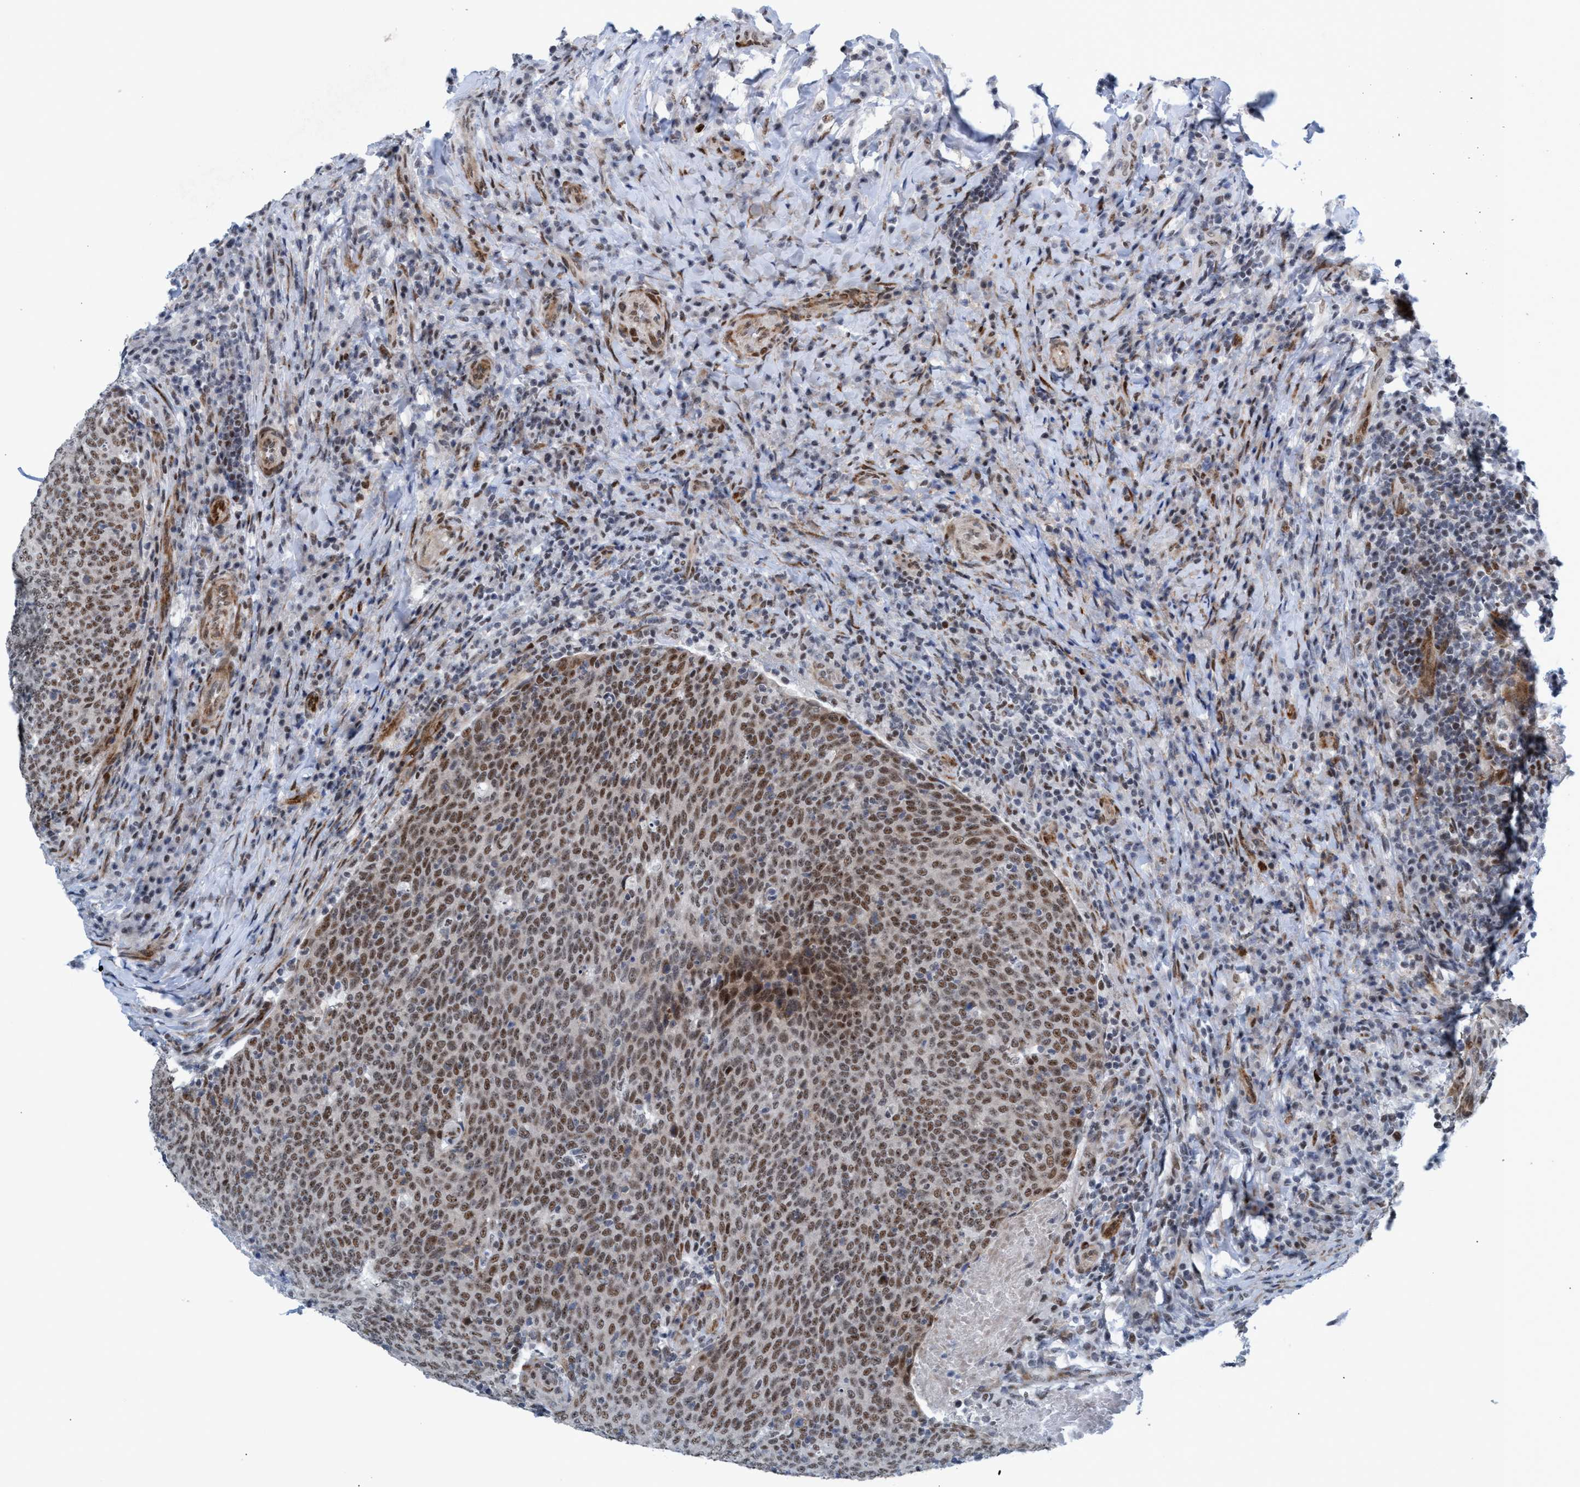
{"staining": {"intensity": "moderate", "quantity": ">75%", "location": "nuclear"}, "tissue": "head and neck cancer", "cell_type": "Tumor cells", "image_type": "cancer", "snomed": [{"axis": "morphology", "description": "Squamous cell carcinoma, NOS"}, {"axis": "morphology", "description": "Squamous cell carcinoma, metastatic, NOS"}, {"axis": "topography", "description": "Lymph node"}, {"axis": "topography", "description": "Head-Neck"}], "caption": "This micrograph displays IHC staining of squamous cell carcinoma (head and neck), with medium moderate nuclear expression in about >75% of tumor cells.", "gene": "CWC27", "patient": {"sex": "male", "age": 62}}